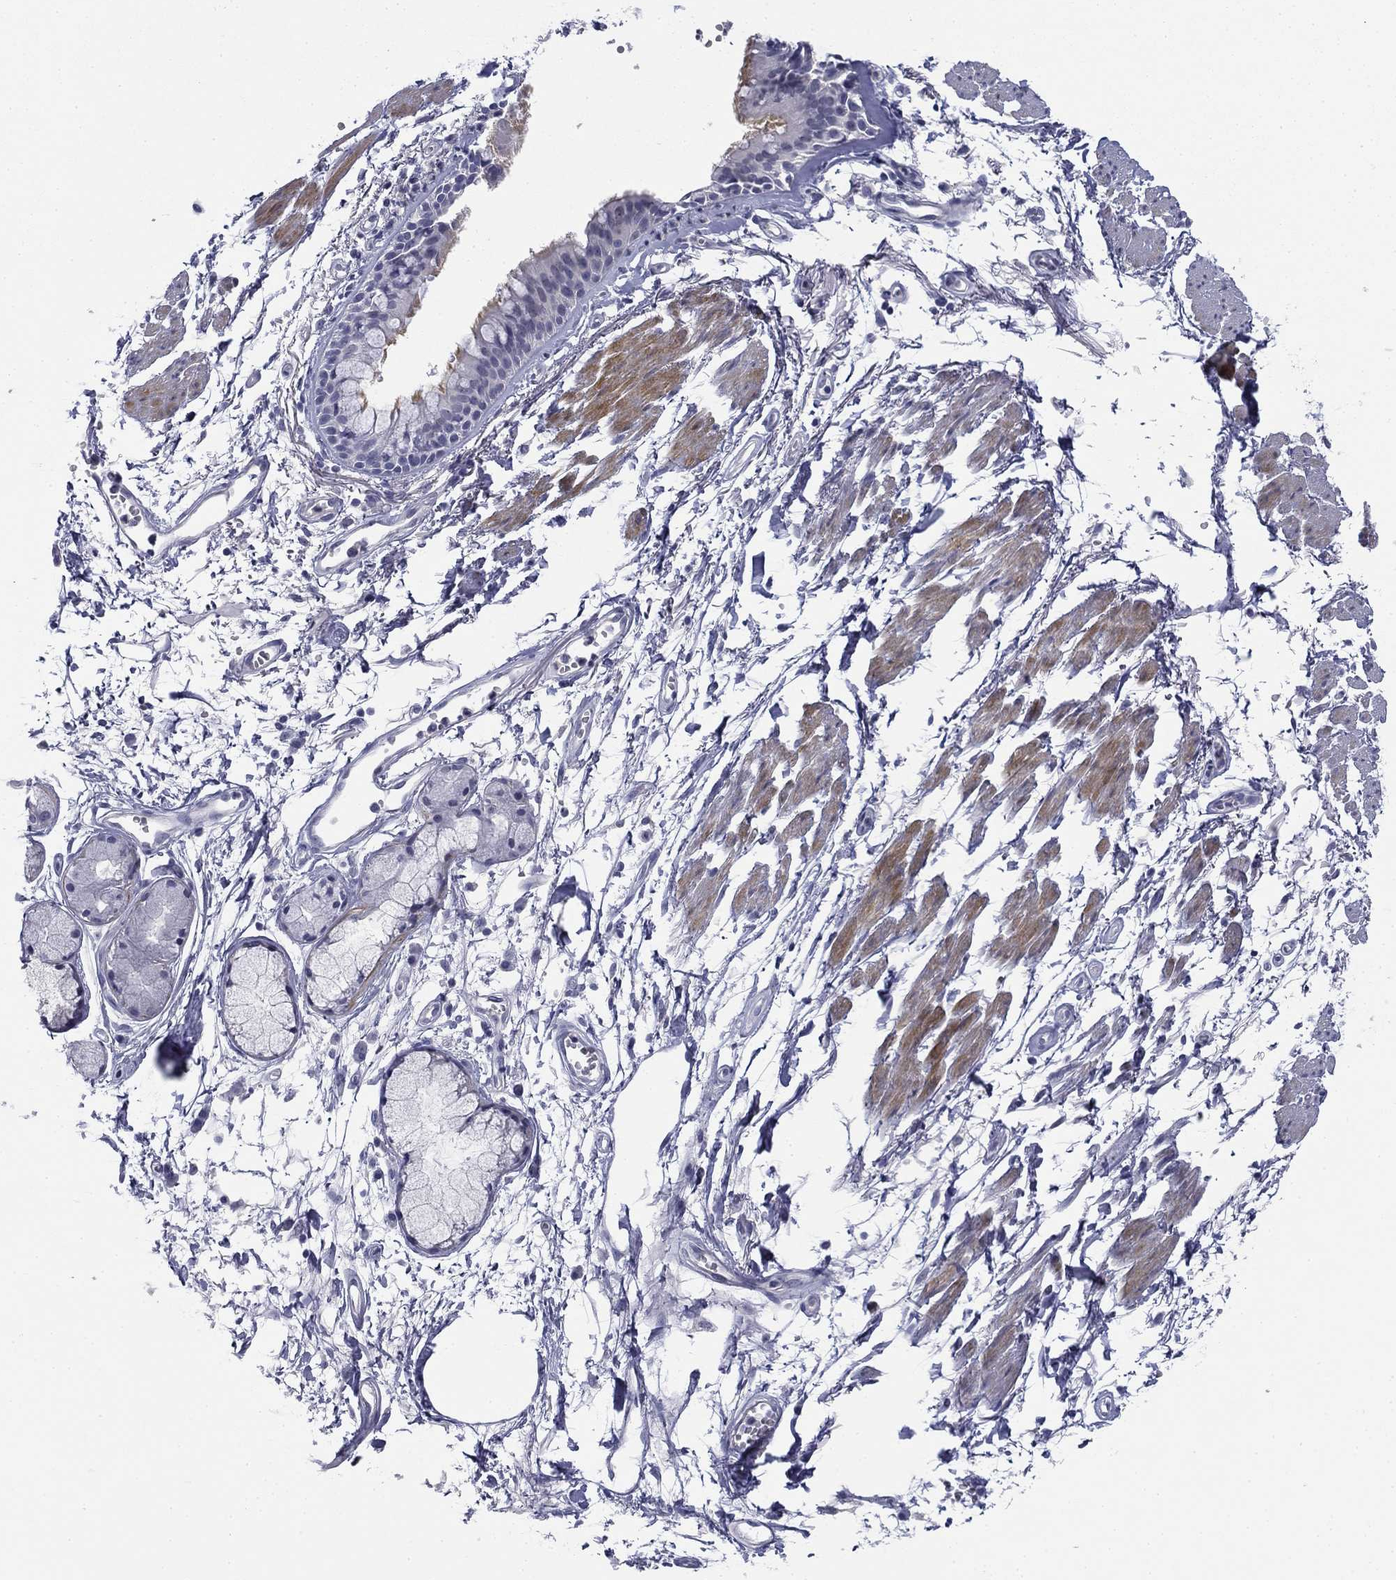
{"staining": {"intensity": "negative", "quantity": "none", "location": "none"}, "tissue": "soft tissue", "cell_type": "Fibroblasts", "image_type": "normal", "snomed": [{"axis": "morphology", "description": "Normal tissue, NOS"}, {"axis": "morphology", "description": "Squamous cell carcinoma, NOS"}, {"axis": "topography", "description": "Cartilage tissue"}, {"axis": "topography", "description": "Lung"}], "caption": "DAB immunohistochemical staining of normal human soft tissue exhibits no significant expression in fibroblasts.", "gene": "TIGD4", "patient": {"sex": "male", "age": 66}}